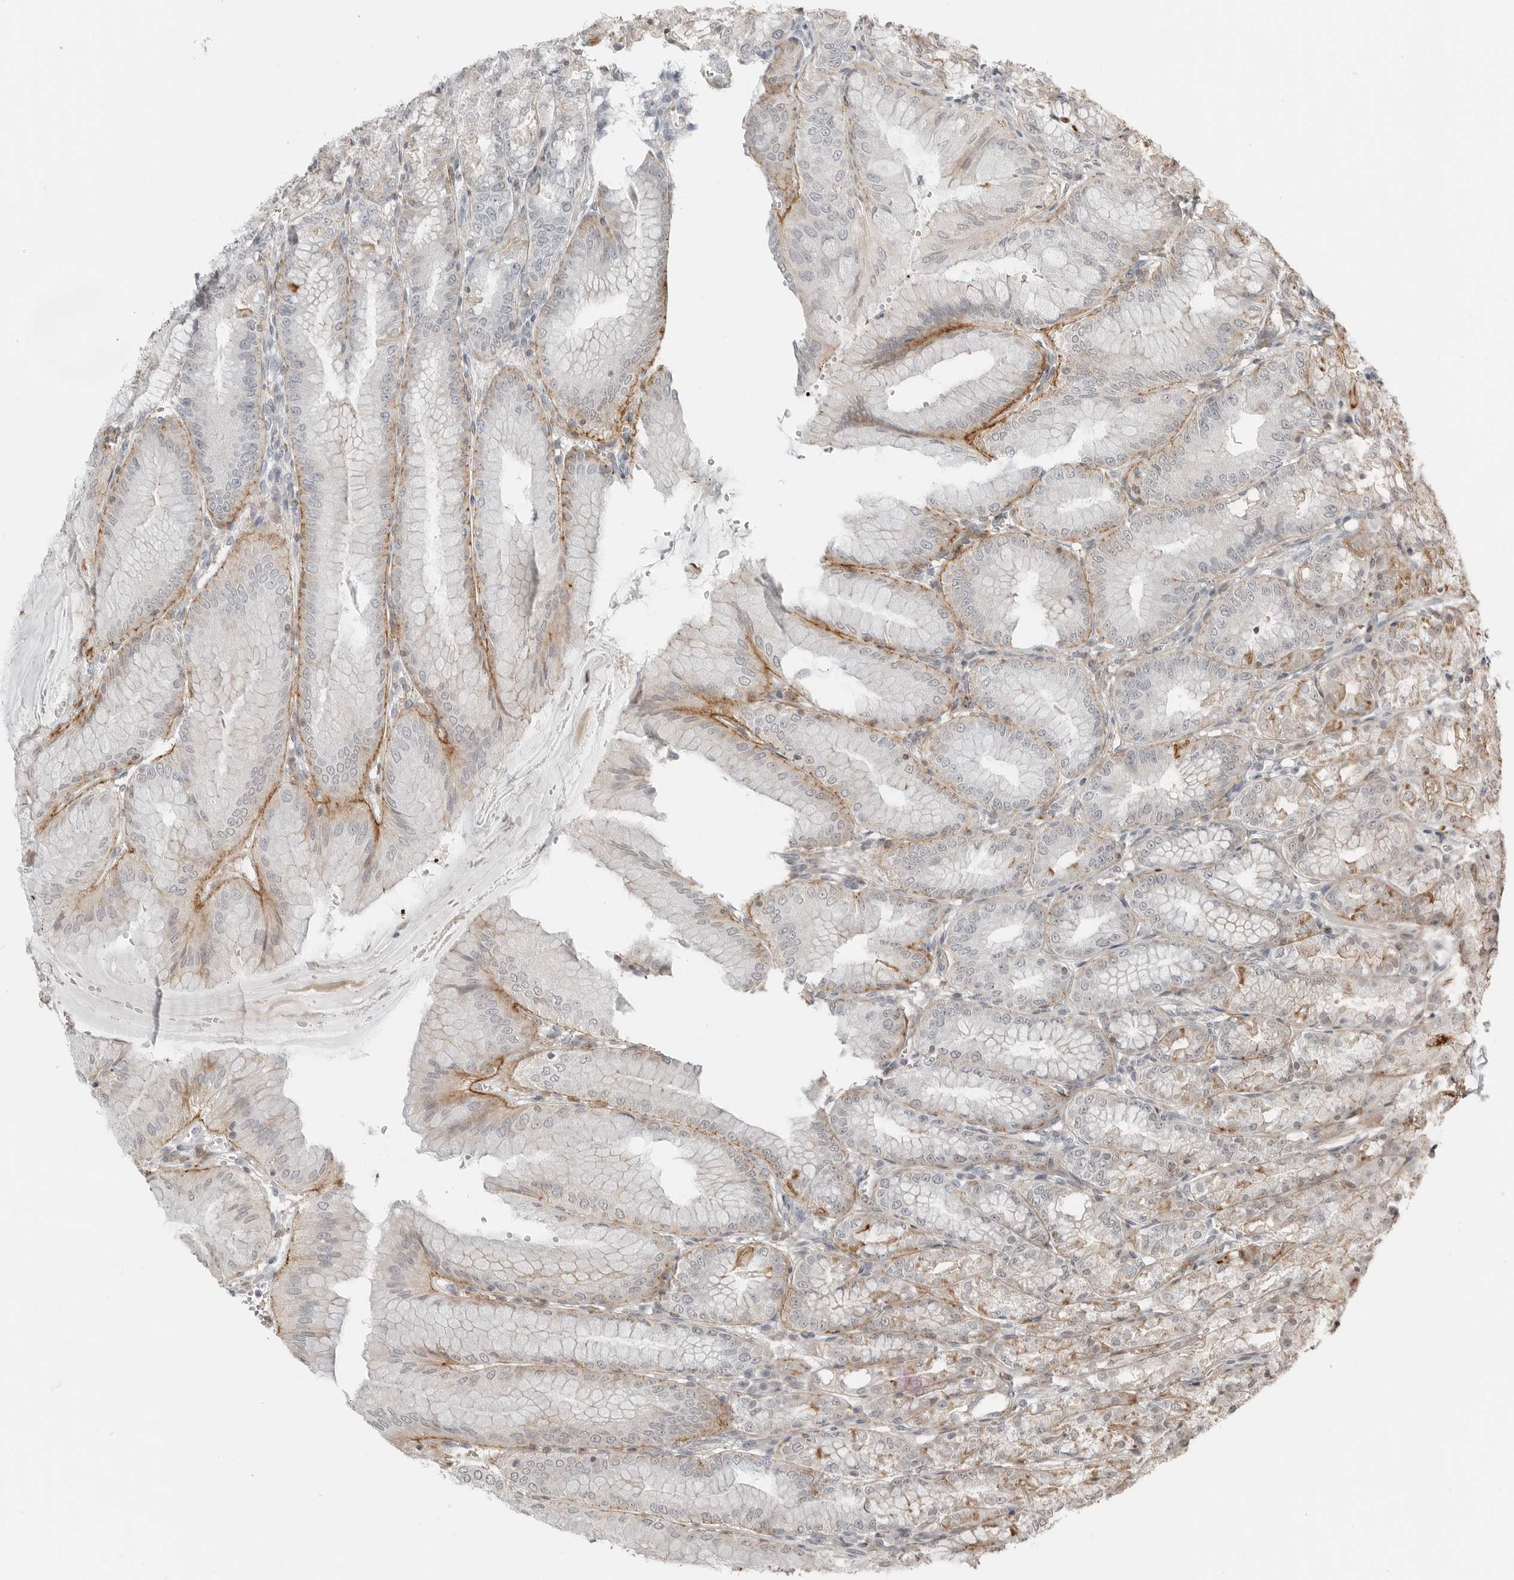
{"staining": {"intensity": "moderate", "quantity": "25%-75%", "location": "cytoplasmic/membranous"}, "tissue": "stomach", "cell_type": "Glandular cells", "image_type": "normal", "snomed": [{"axis": "morphology", "description": "Normal tissue, NOS"}, {"axis": "topography", "description": "Stomach, lower"}], "caption": "Stomach stained for a protein (brown) displays moderate cytoplasmic/membranous positive positivity in about 25%-75% of glandular cells.", "gene": "LEFTY2", "patient": {"sex": "male", "age": 71}}